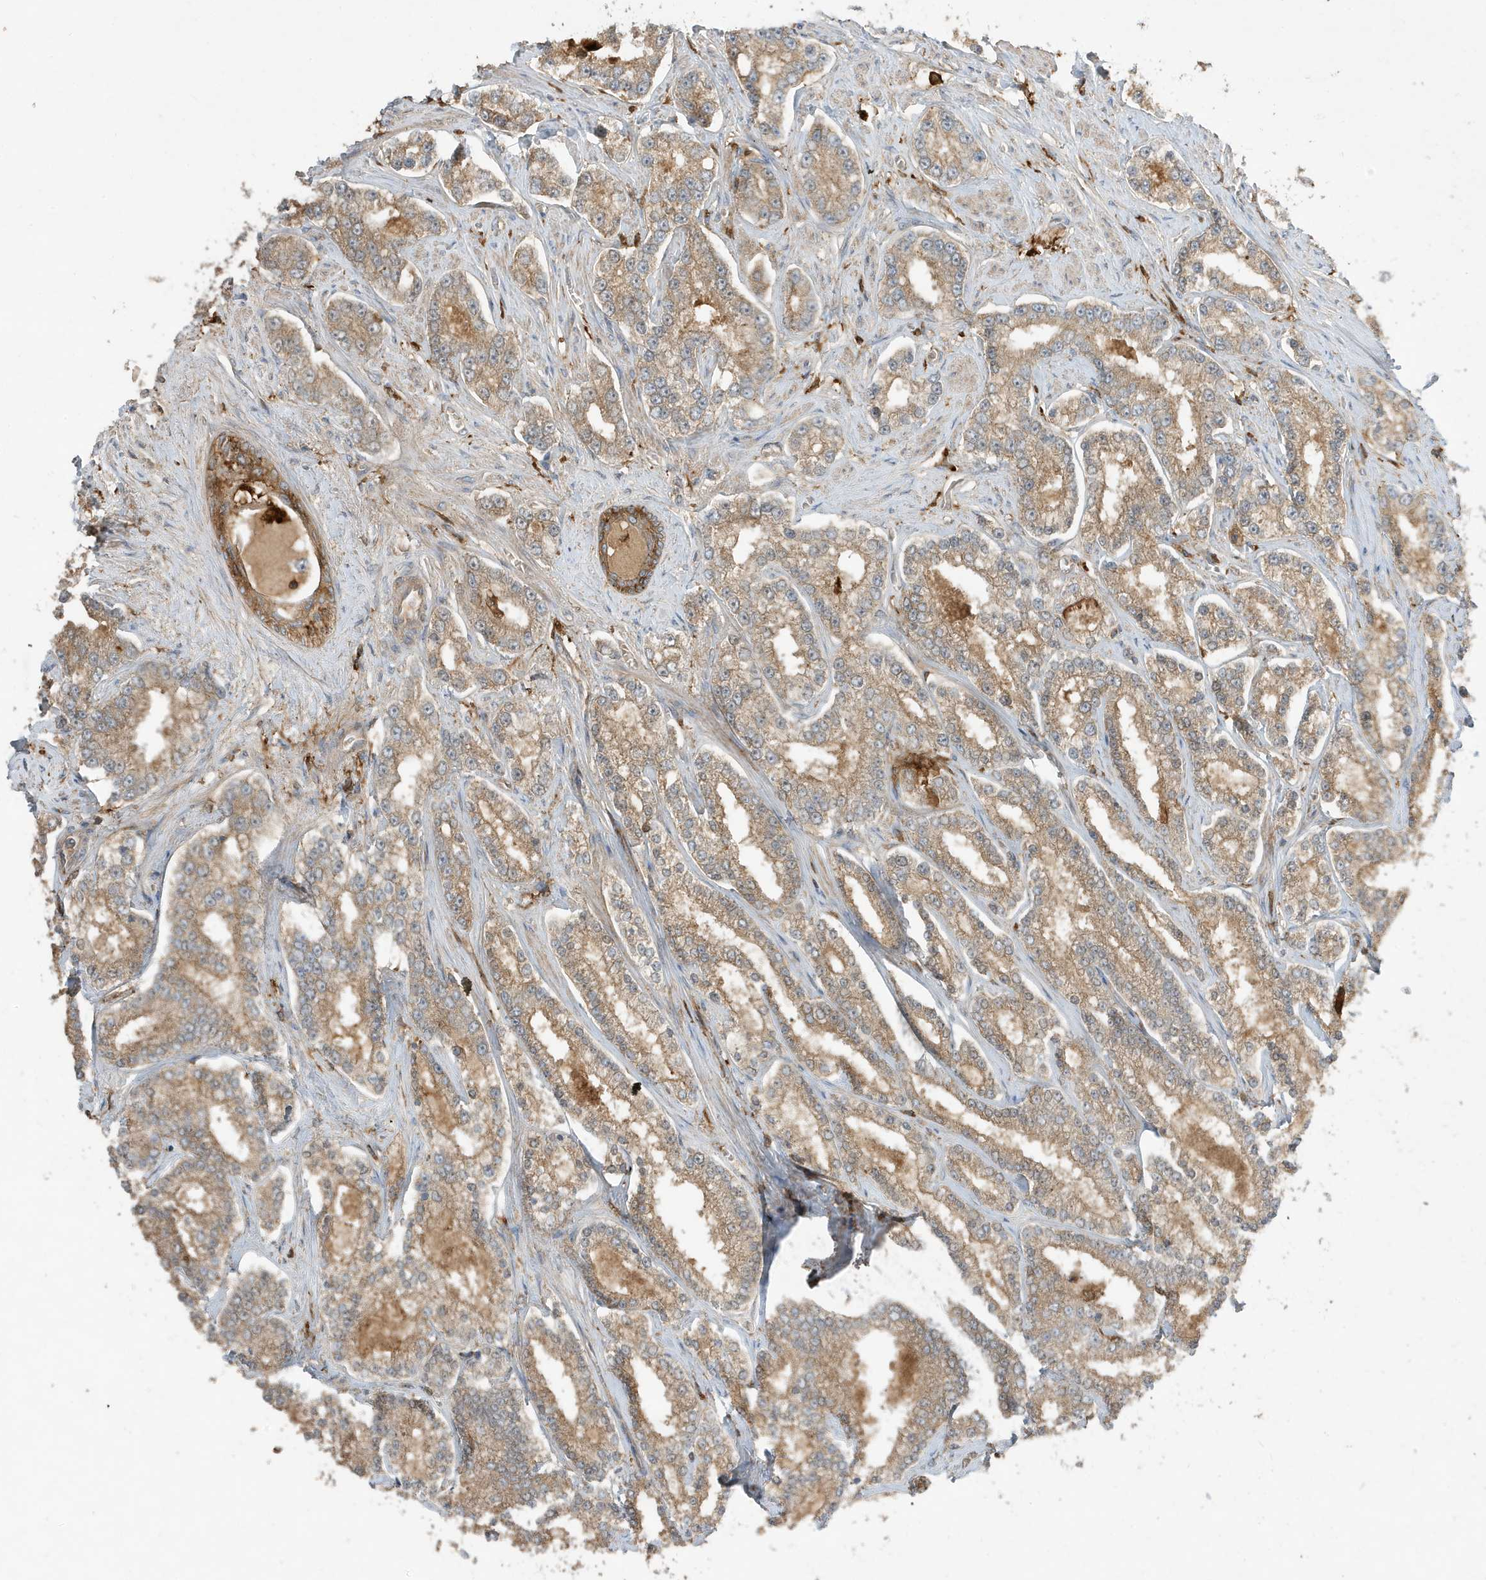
{"staining": {"intensity": "moderate", "quantity": ">75%", "location": "cytoplasmic/membranous"}, "tissue": "prostate cancer", "cell_type": "Tumor cells", "image_type": "cancer", "snomed": [{"axis": "morphology", "description": "Normal tissue, NOS"}, {"axis": "morphology", "description": "Adenocarcinoma, High grade"}, {"axis": "topography", "description": "Prostate"}], "caption": "IHC histopathology image of neoplastic tissue: adenocarcinoma (high-grade) (prostate) stained using immunohistochemistry demonstrates medium levels of moderate protein expression localized specifically in the cytoplasmic/membranous of tumor cells, appearing as a cytoplasmic/membranous brown color.", "gene": "ABTB1", "patient": {"sex": "male", "age": 83}}